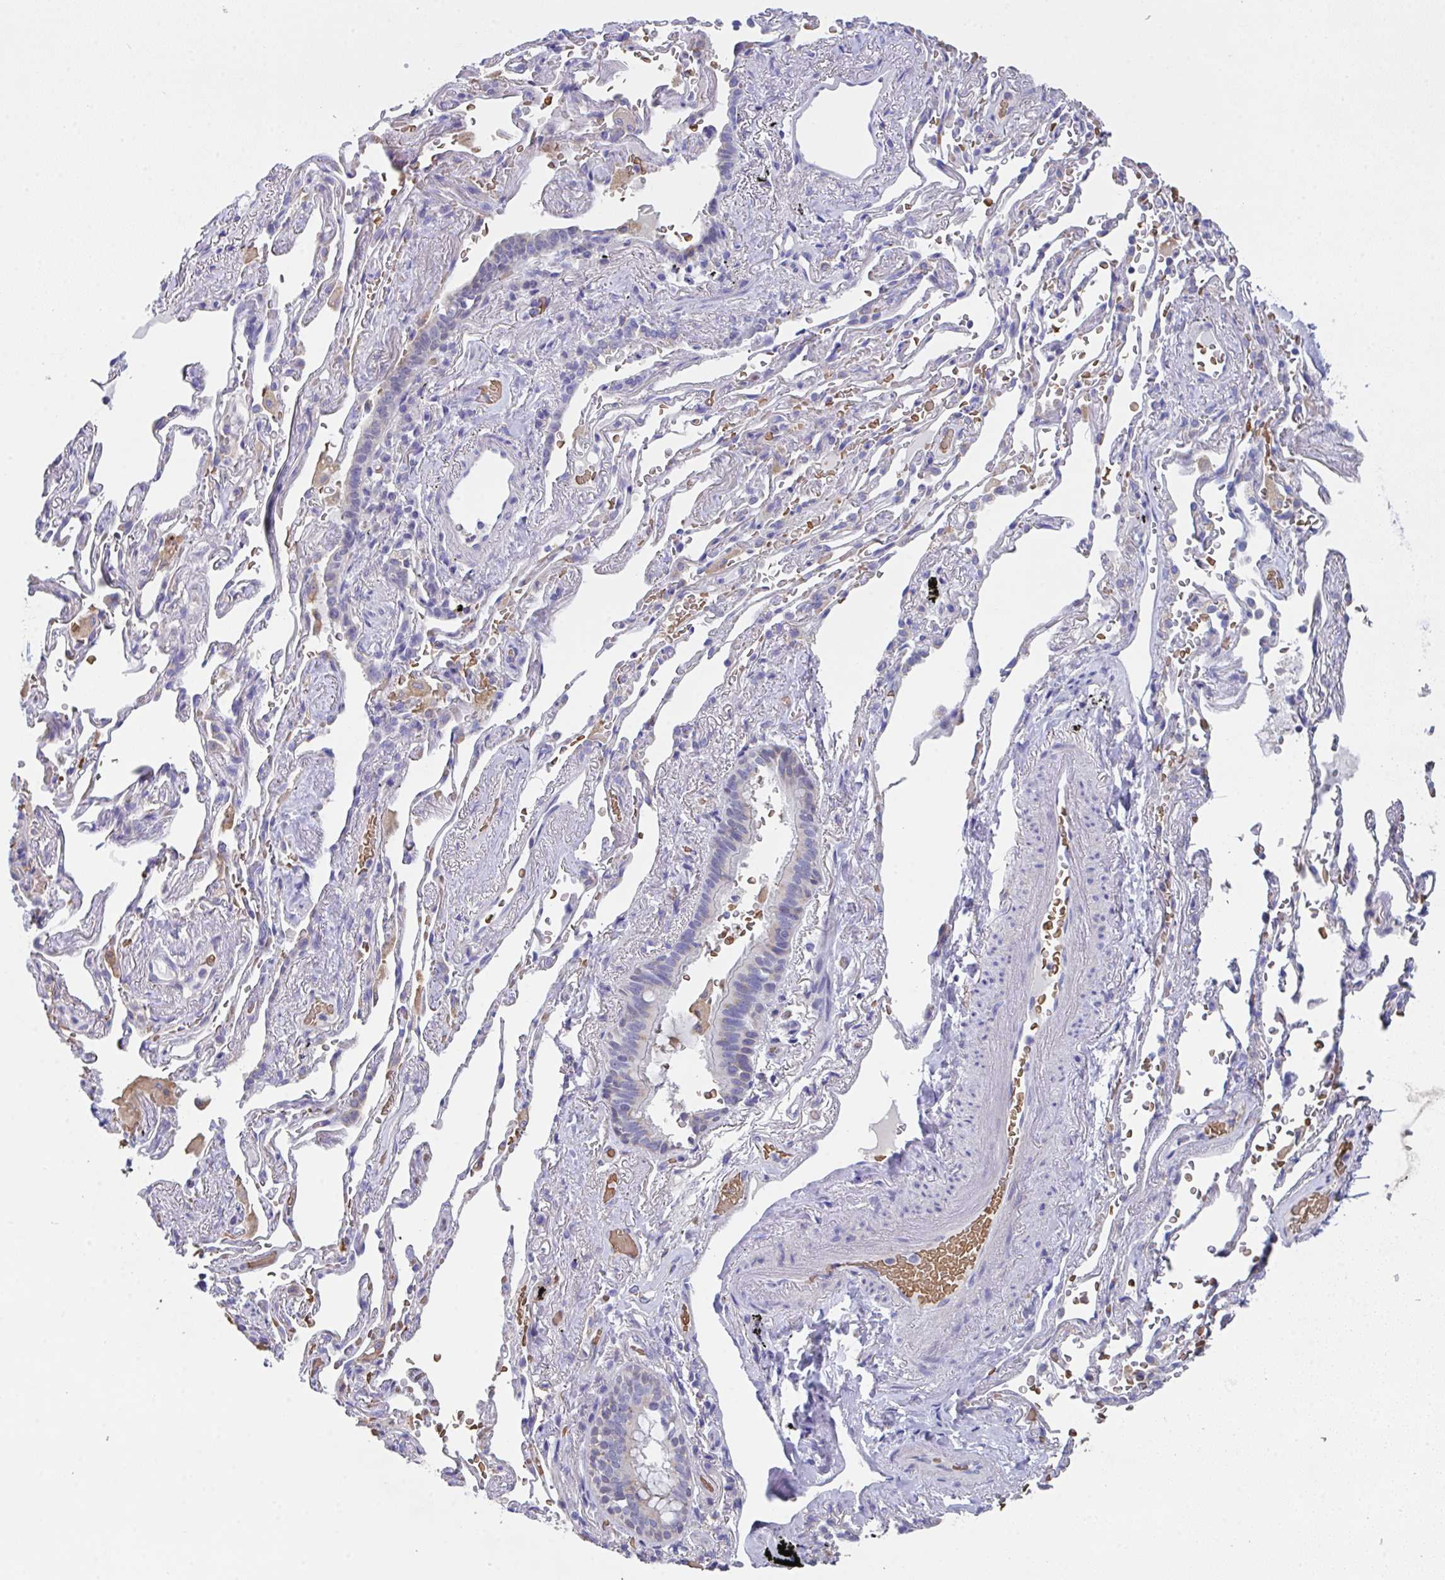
{"staining": {"intensity": "weak", "quantity": "25%-75%", "location": "cytoplasmic/membranous"}, "tissue": "bronchus", "cell_type": "Respiratory epithelial cells", "image_type": "normal", "snomed": [{"axis": "morphology", "description": "Normal tissue, NOS"}, {"axis": "topography", "description": "Bronchus"}], "caption": "There is low levels of weak cytoplasmic/membranous expression in respiratory epithelial cells of benign bronchus, as demonstrated by immunohistochemical staining (brown color).", "gene": "TFAP2C", "patient": {"sex": "male", "age": 70}}